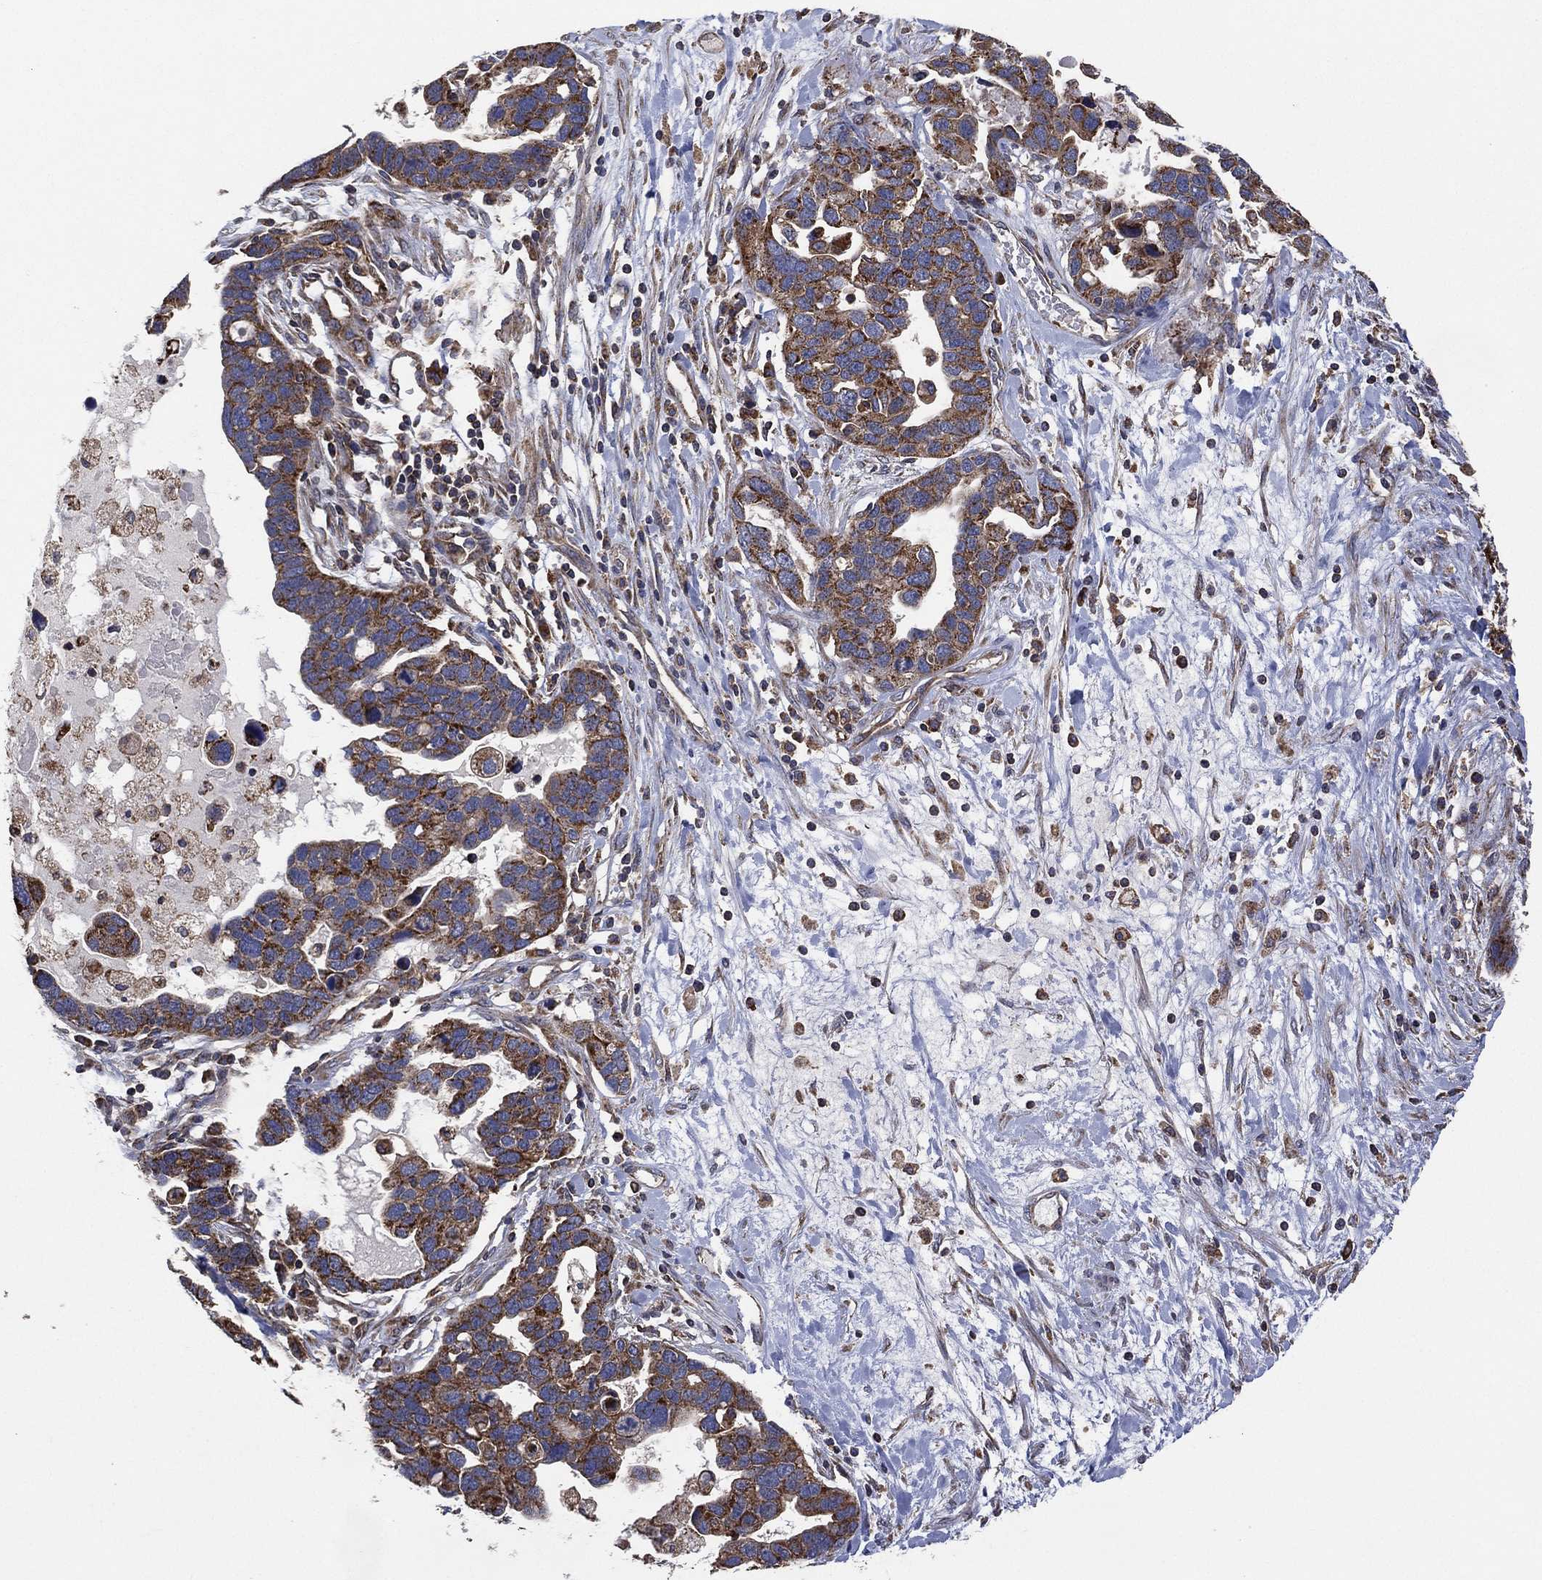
{"staining": {"intensity": "moderate", "quantity": ">75%", "location": "cytoplasmic/membranous"}, "tissue": "ovarian cancer", "cell_type": "Tumor cells", "image_type": "cancer", "snomed": [{"axis": "morphology", "description": "Cystadenocarcinoma, serous, NOS"}, {"axis": "topography", "description": "Ovary"}], "caption": "A high-resolution photomicrograph shows IHC staining of serous cystadenocarcinoma (ovarian), which displays moderate cytoplasmic/membranous expression in about >75% of tumor cells.", "gene": "LIMD1", "patient": {"sex": "female", "age": 54}}